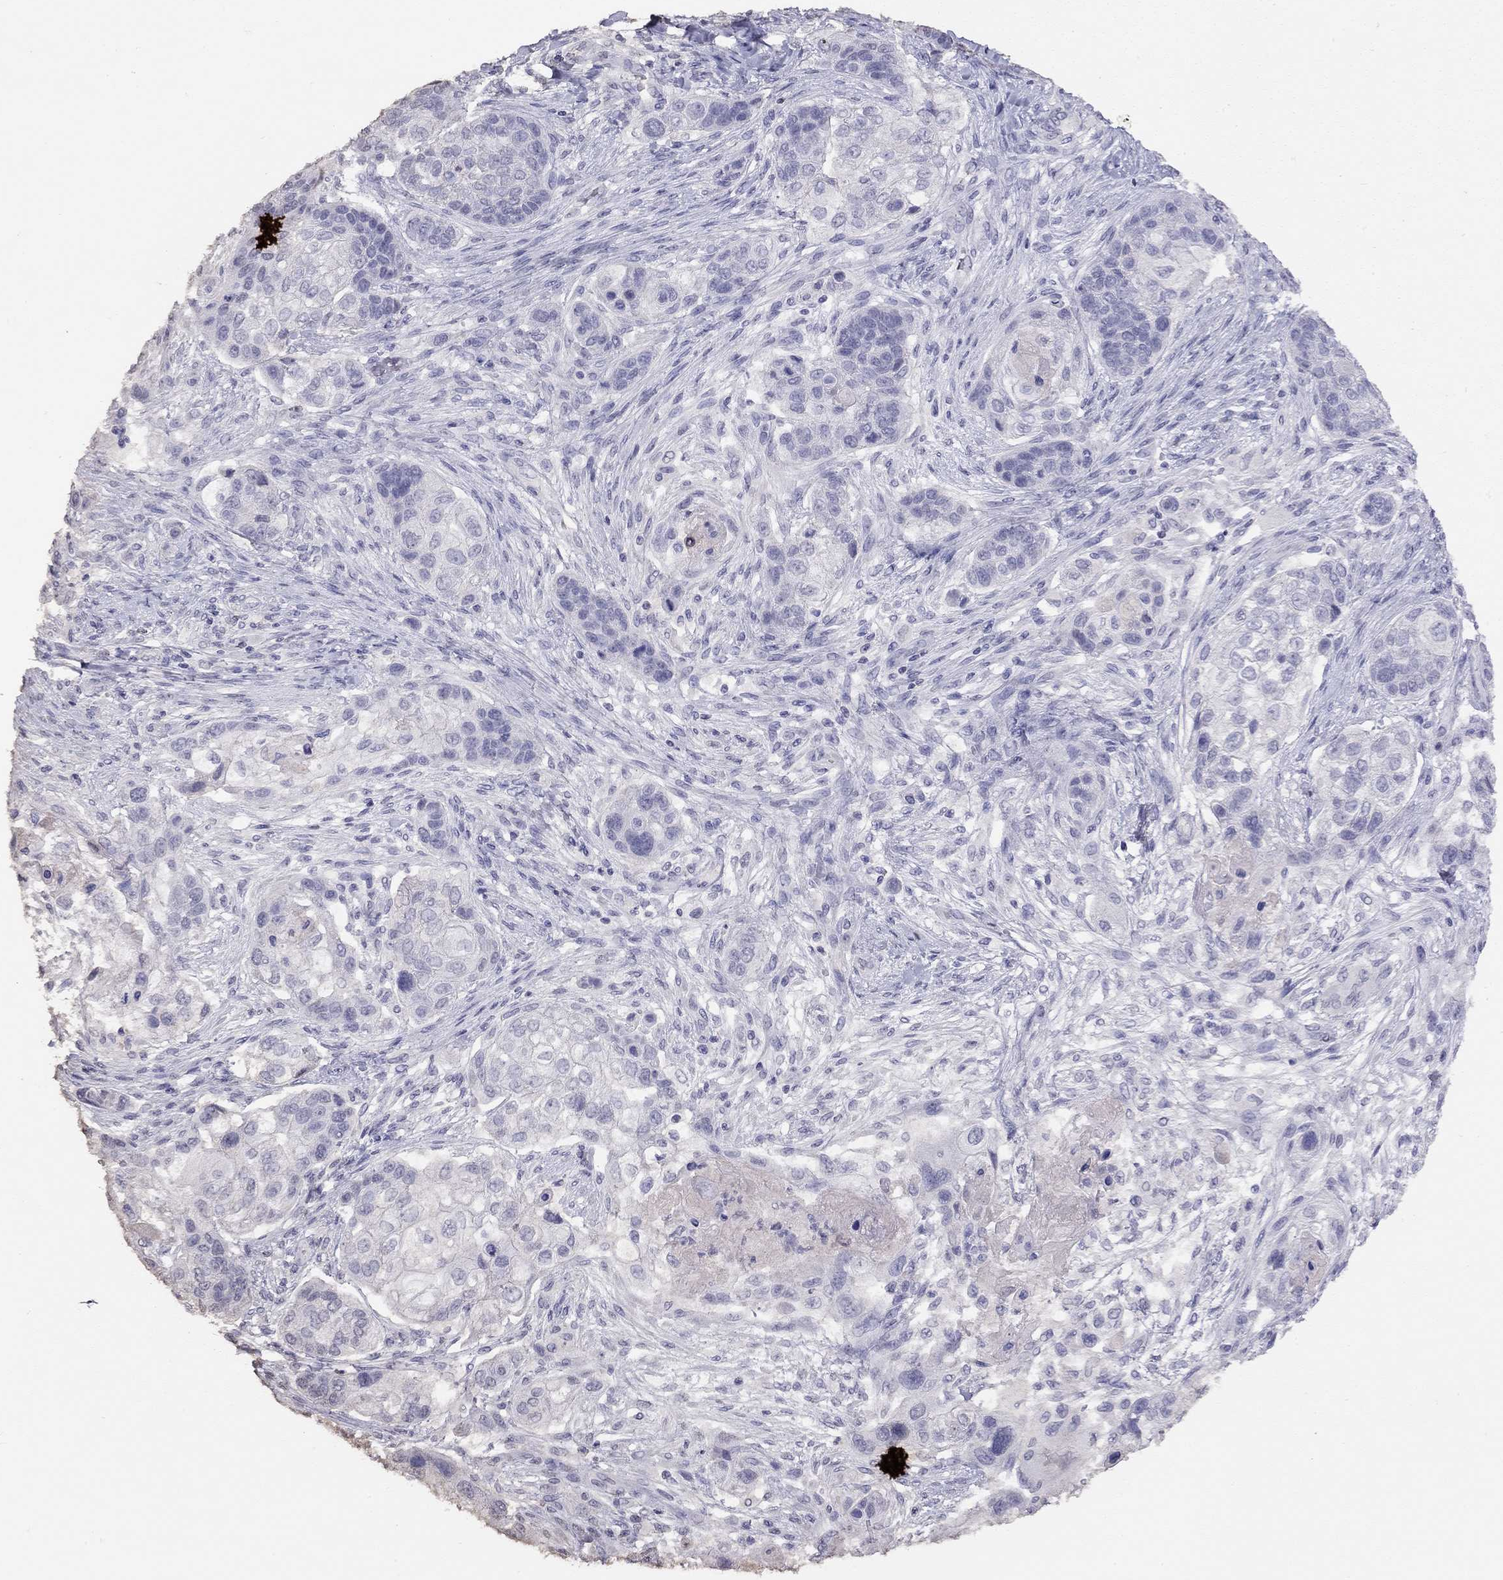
{"staining": {"intensity": "negative", "quantity": "none", "location": "none"}, "tissue": "lung cancer", "cell_type": "Tumor cells", "image_type": "cancer", "snomed": [{"axis": "morphology", "description": "Squamous cell carcinoma, NOS"}, {"axis": "topography", "description": "Lung"}], "caption": "DAB immunohistochemical staining of human lung cancer (squamous cell carcinoma) displays no significant positivity in tumor cells.", "gene": "SUN3", "patient": {"sex": "male", "age": 69}}